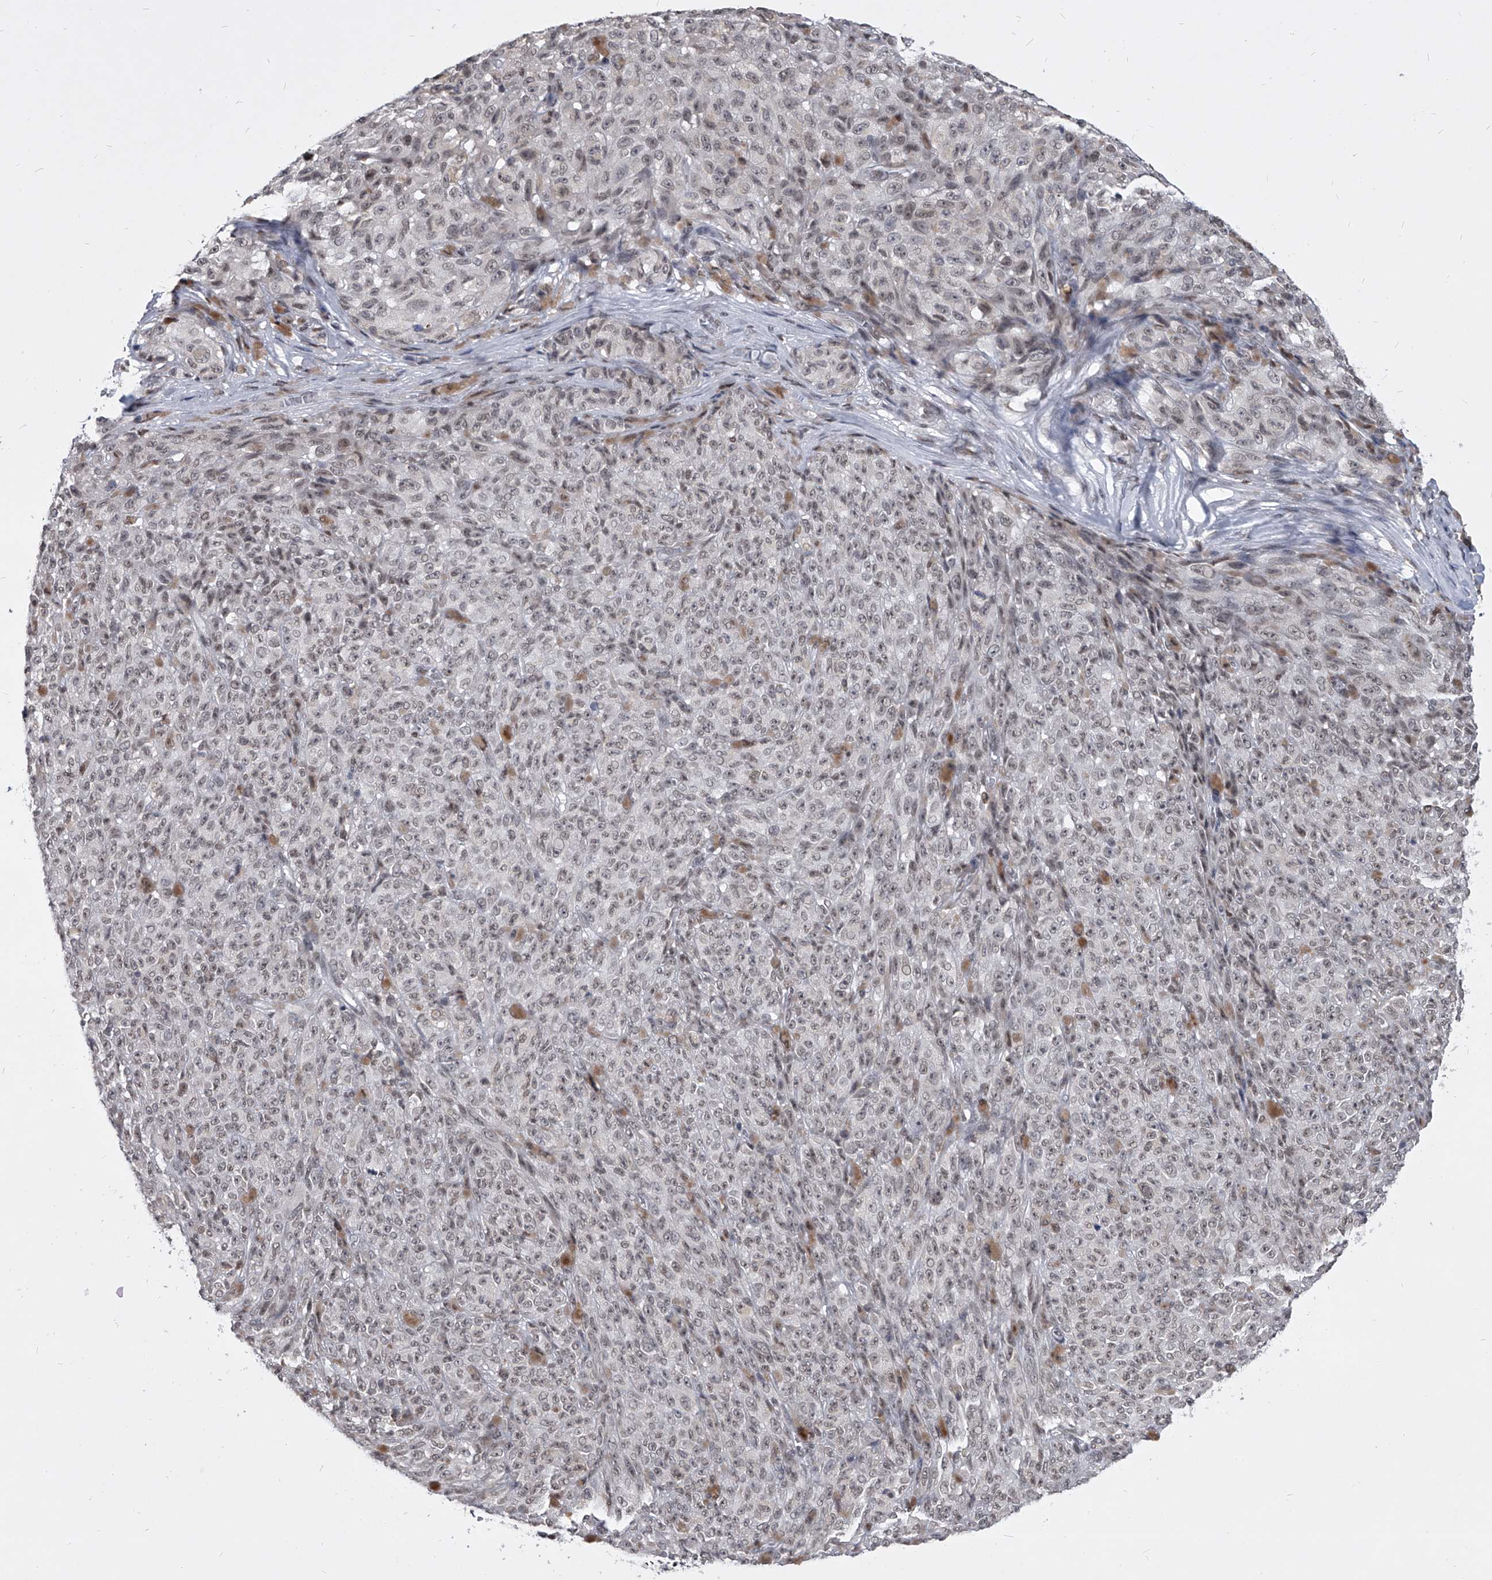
{"staining": {"intensity": "negative", "quantity": "none", "location": "none"}, "tissue": "melanoma", "cell_type": "Tumor cells", "image_type": "cancer", "snomed": [{"axis": "morphology", "description": "Malignant melanoma, NOS"}, {"axis": "topography", "description": "Skin"}], "caption": "The IHC photomicrograph has no significant positivity in tumor cells of malignant melanoma tissue. Brightfield microscopy of IHC stained with DAB (brown) and hematoxylin (blue), captured at high magnification.", "gene": "PPIL4", "patient": {"sex": "female", "age": 82}}